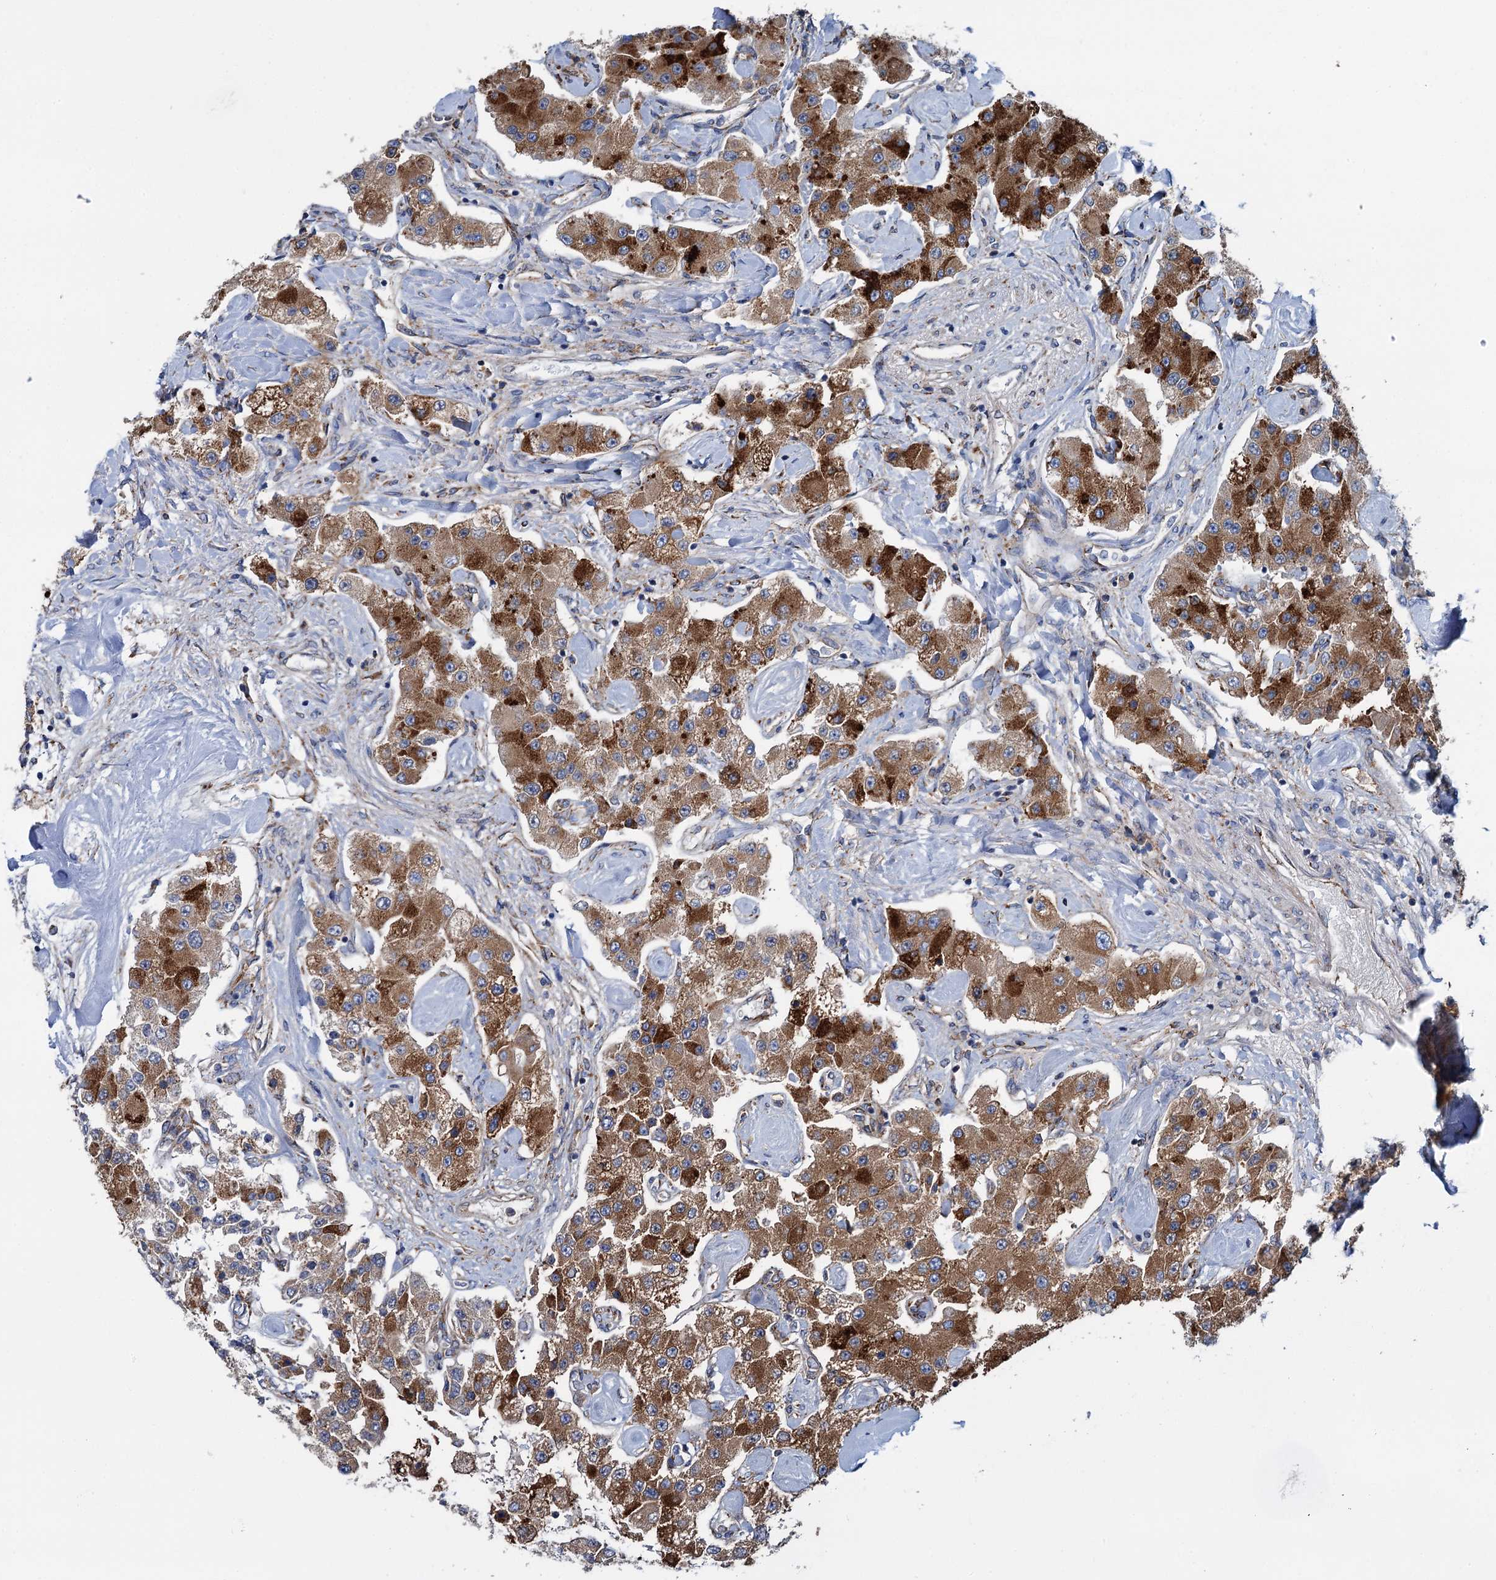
{"staining": {"intensity": "strong", "quantity": ">75%", "location": "cytoplasmic/membranous"}, "tissue": "carcinoid", "cell_type": "Tumor cells", "image_type": "cancer", "snomed": [{"axis": "morphology", "description": "Carcinoid, malignant, NOS"}, {"axis": "topography", "description": "Pancreas"}], "caption": "Tumor cells reveal strong cytoplasmic/membranous positivity in approximately >75% of cells in malignant carcinoid. Using DAB (3,3'-diaminobenzidine) (brown) and hematoxylin (blue) stains, captured at high magnification using brightfield microscopy.", "gene": "SHE", "patient": {"sex": "male", "age": 41}}